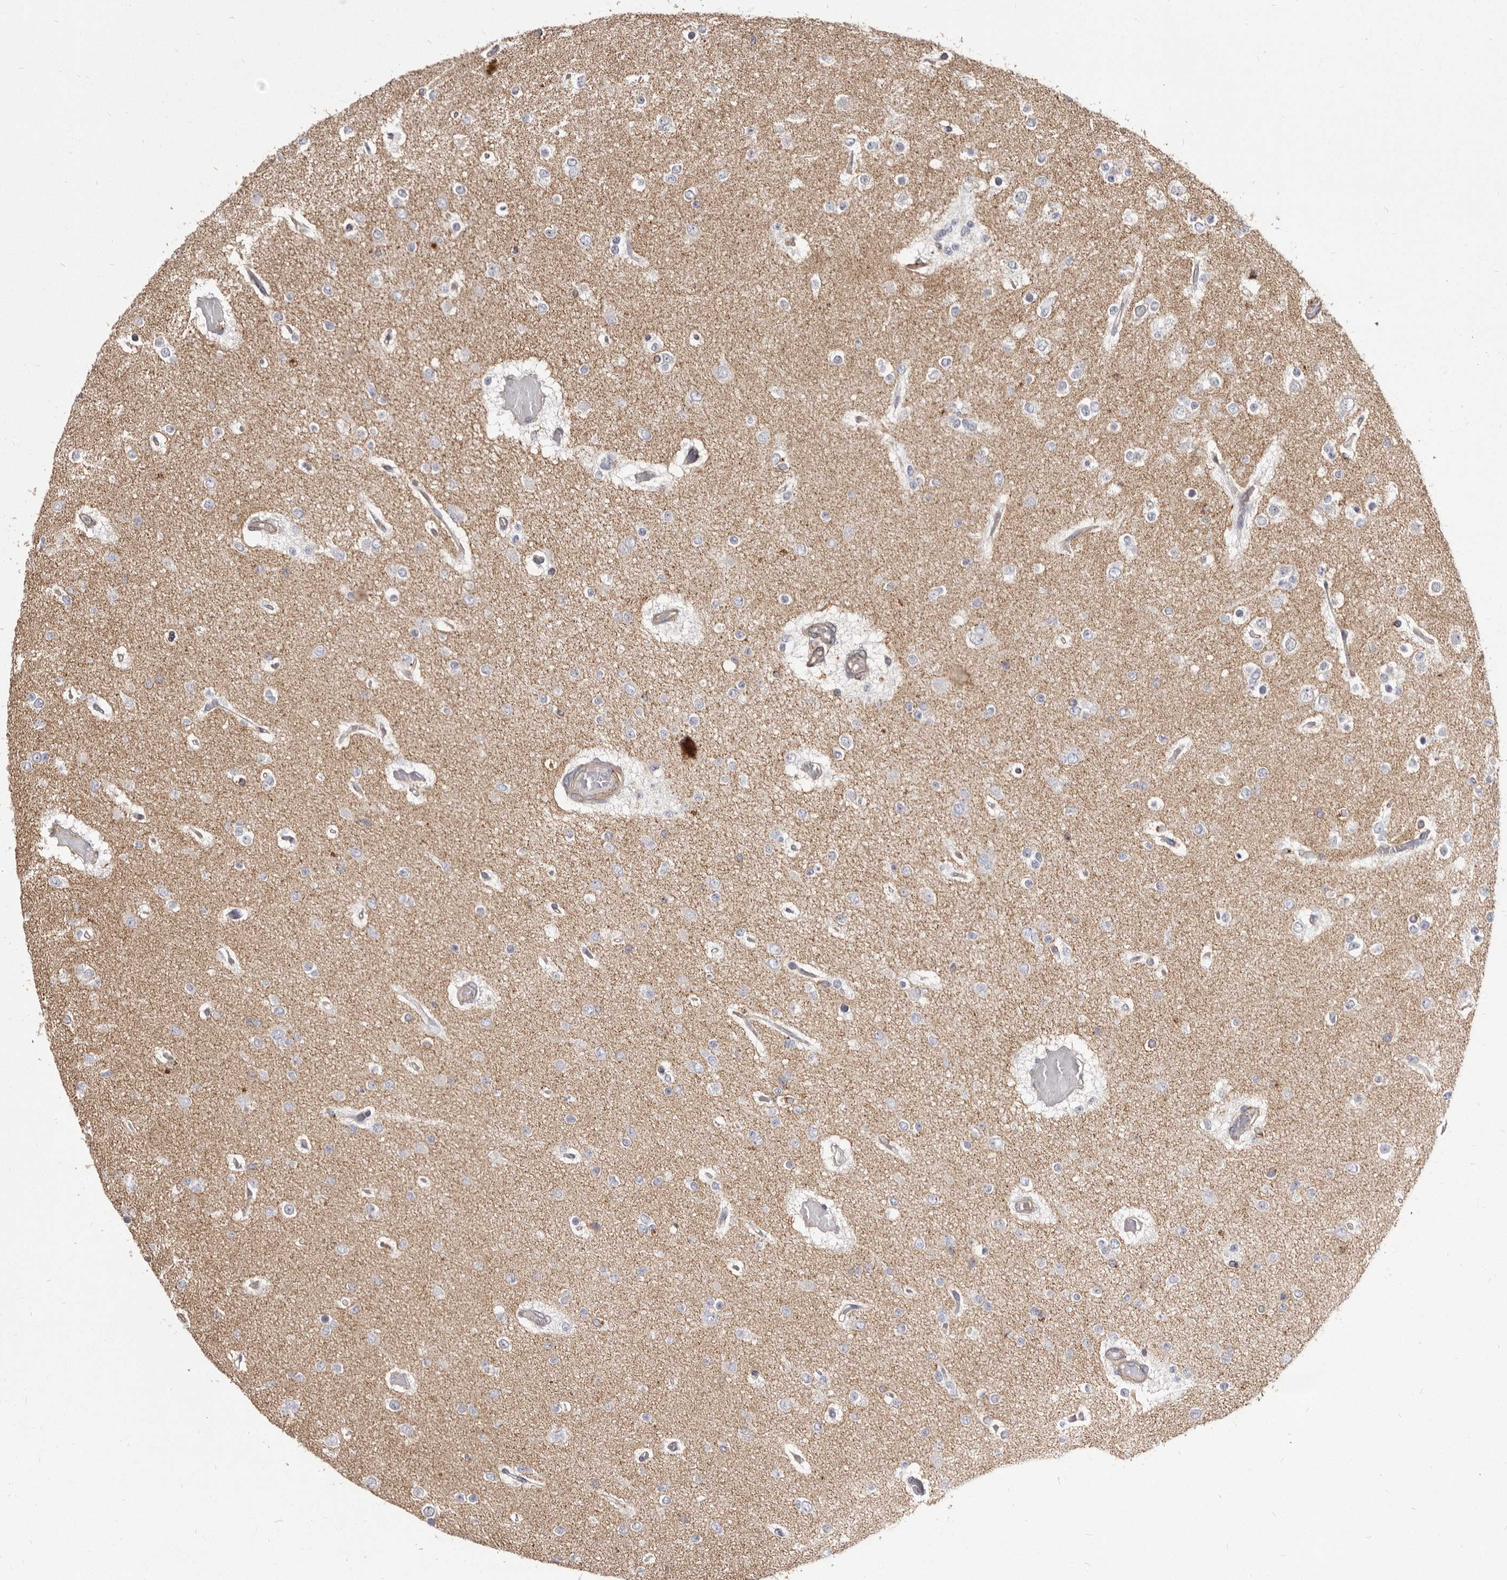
{"staining": {"intensity": "negative", "quantity": "none", "location": "none"}, "tissue": "glioma", "cell_type": "Tumor cells", "image_type": "cancer", "snomed": [{"axis": "morphology", "description": "Glioma, malignant, Low grade"}, {"axis": "topography", "description": "Brain"}], "caption": "DAB immunohistochemical staining of glioma shows no significant staining in tumor cells.", "gene": "TPD52", "patient": {"sex": "female", "age": 22}}